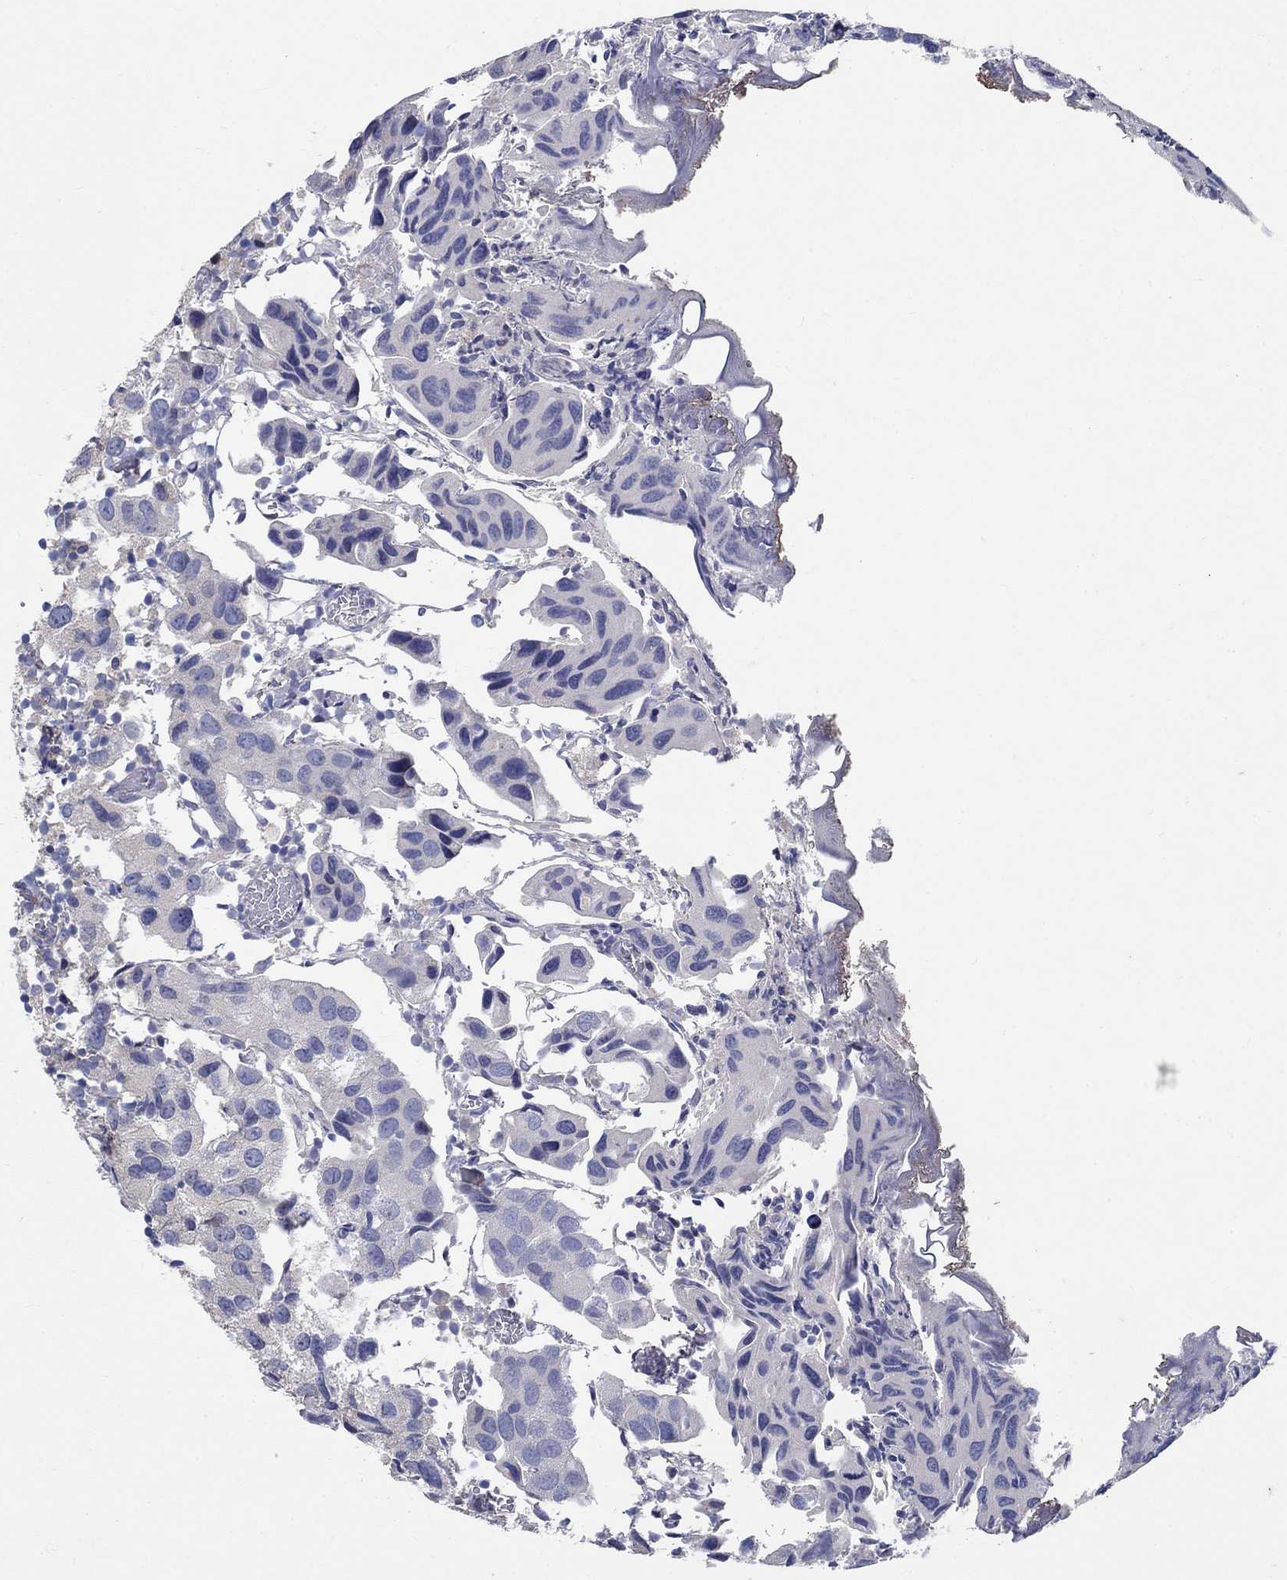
{"staining": {"intensity": "negative", "quantity": "none", "location": "none"}, "tissue": "urothelial cancer", "cell_type": "Tumor cells", "image_type": "cancer", "snomed": [{"axis": "morphology", "description": "Urothelial carcinoma, High grade"}, {"axis": "topography", "description": "Urinary bladder"}], "caption": "High-grade urothelial carcinoma was stained to show a protein in brown. There is no significant expression in tumor cells.", "gene": "PROZ", "patient": {"sex": "male", "age": 79}}